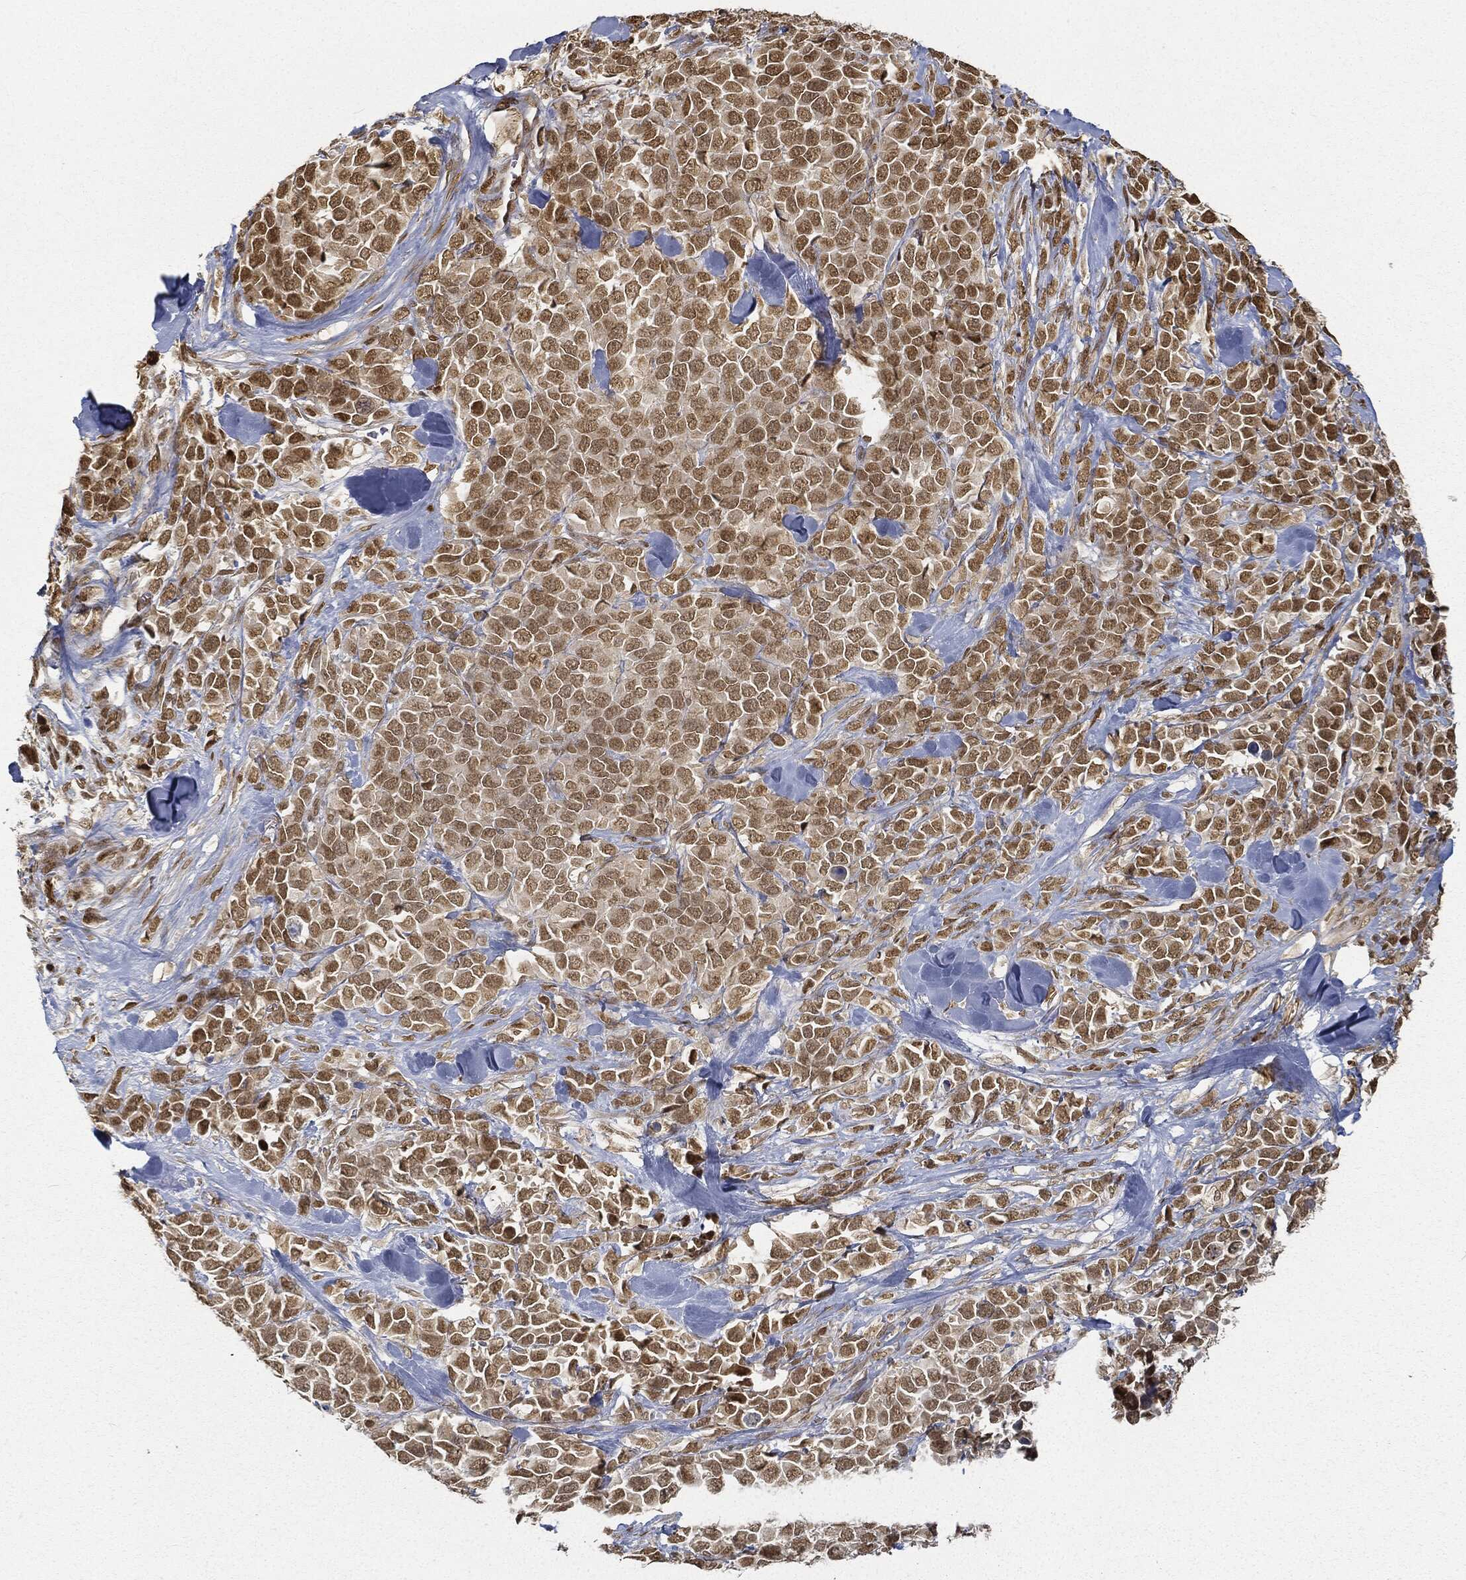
{"staining": {"intensity": "moderate", "quantity": "25%-75%", "location": "cytoplasmic/membranous,nuclear"}, "tissue": "melanoma", "cell_type": "Tumor cells", "image_type": "cancer", "snomed": [{"axis": "morphology", "description": "Malignant melanoma, Metastatic site"}, {"axis": "topography", "description": "Skin"}], "caption": "This is an image of immunohistochemistry staining of melanoma, which shows moderate positivity in the cytoplasmic/membranous and nuclear of tumor cells.", "gene": "CIB1", "patient": {"sex": "male", "age": 84}}